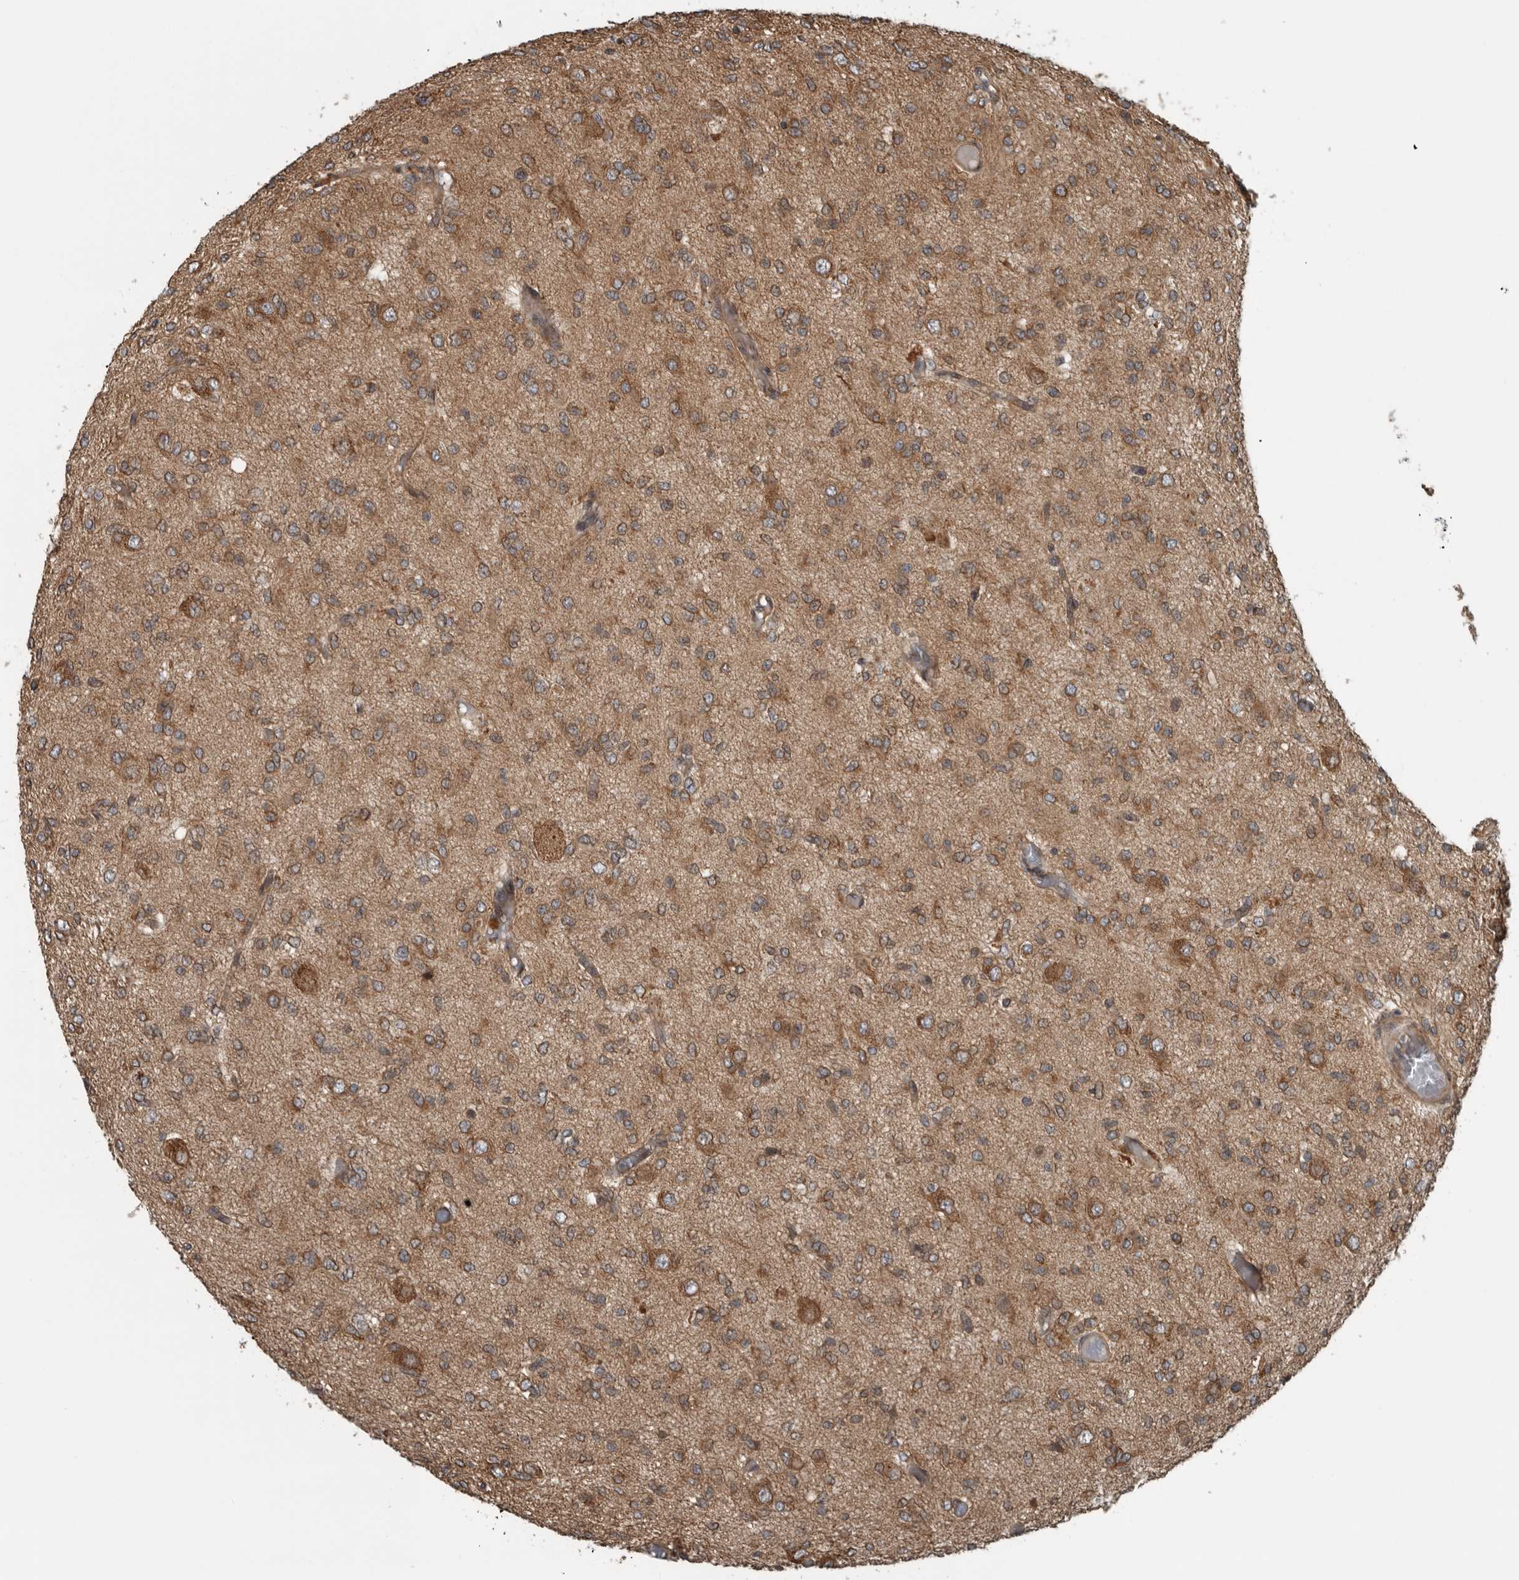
{"staining": {"intensity": "moderate", "quantity": ">75%", "location": "cytoplasmic/membranous"}, "tissue": "glioma", "cell_type": "Tumor cells", "image_type": "cancer", "snomed": [{"axis": "morphology", "description": "Glioma, malignant, High grade"}, {"axis": "topography", "description": "Brain"}], "caption": "Glioma was stained to show a protein in brown. There is medium levels of moderate cytoplasmic/membranous expression in approximately >75% of tumor cells.", "gene": "AMFR", "patient": {"sex": "female", "age": 59}}